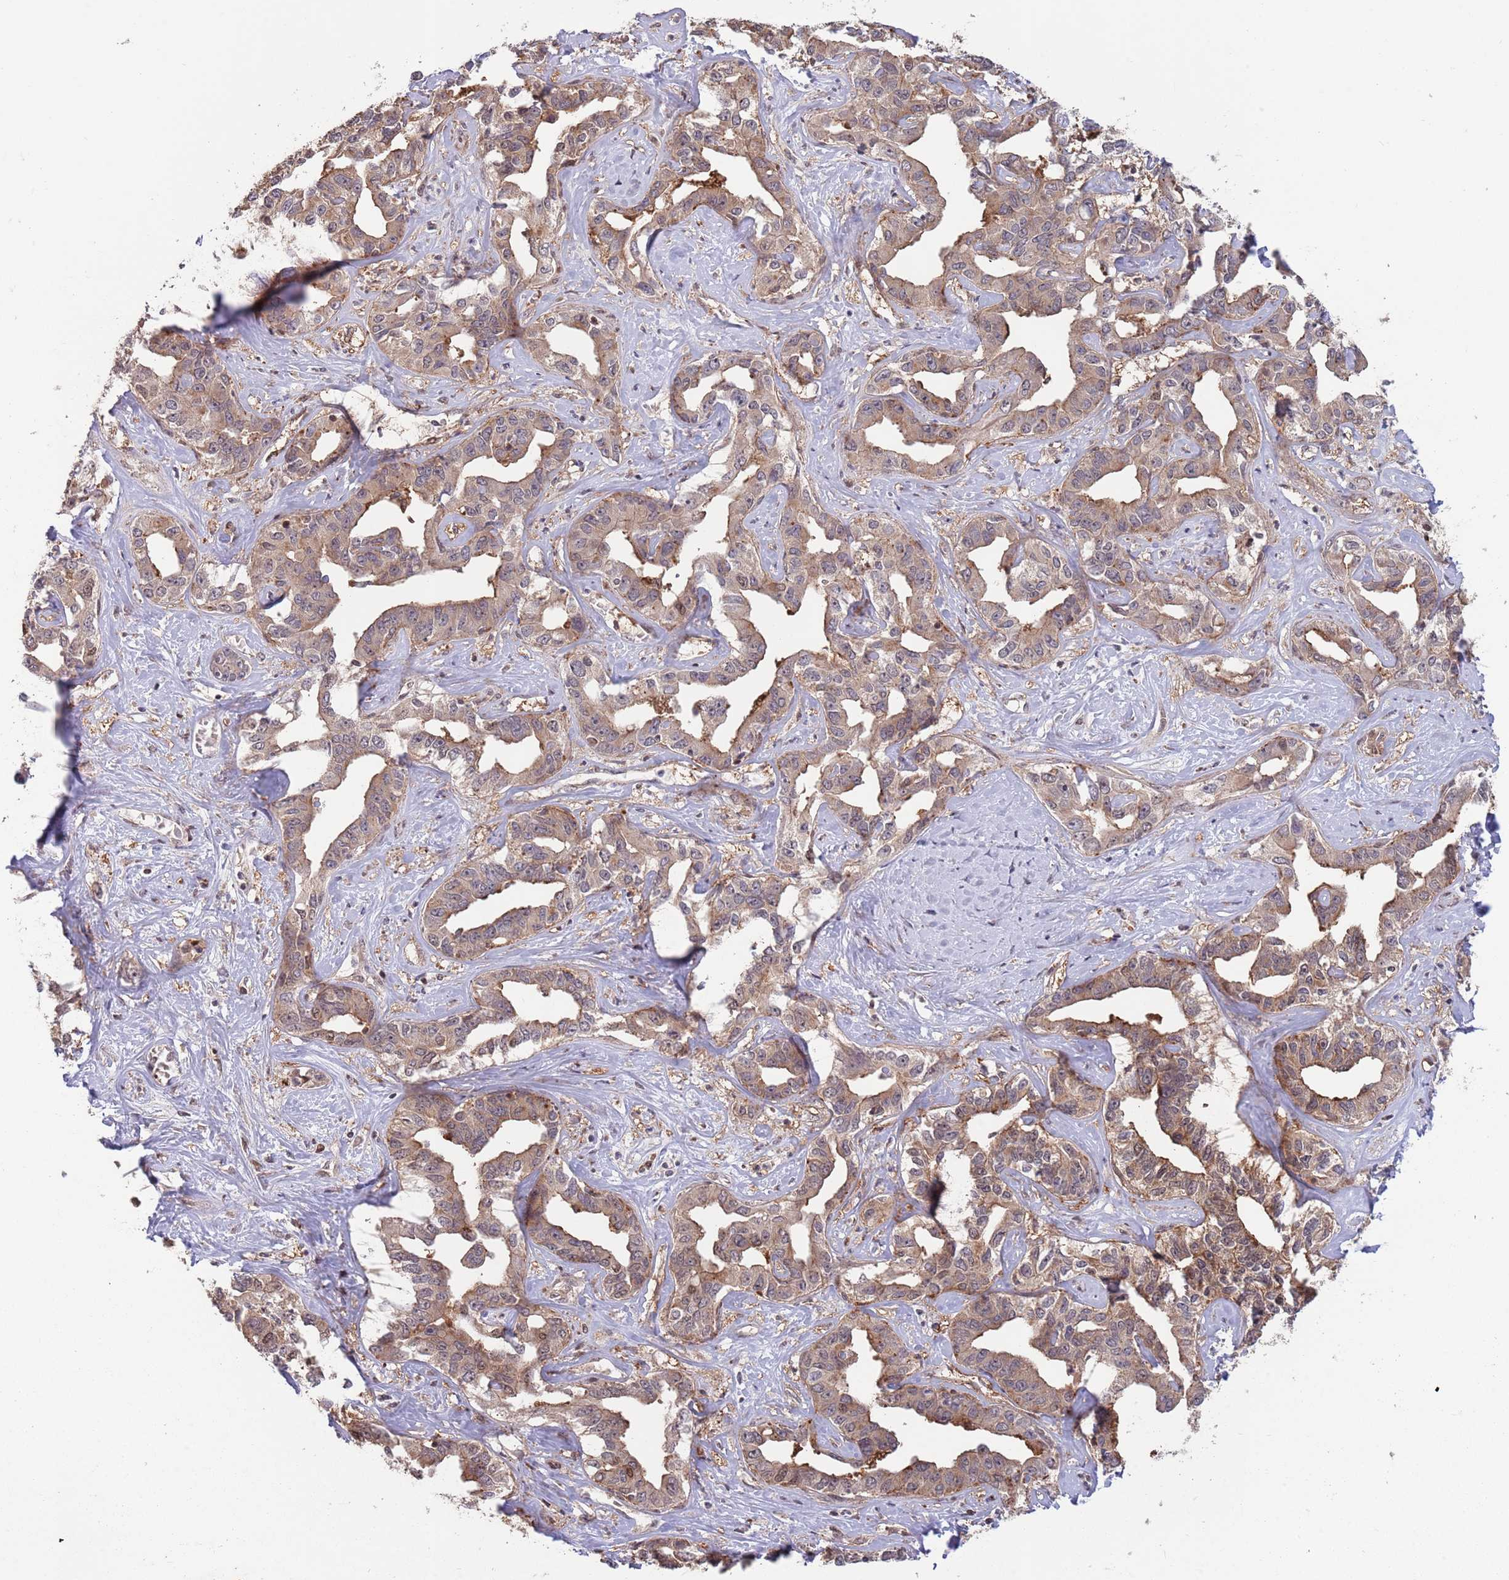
{"staining": {"intensity": "moderate", "quantity": "25%-75%", "location": "nuclear"}, "tissue": "liver cancer", "cell_type": "Tumor cells", "image_type": "cancer", "snomed": [{"axis": "morphology", "description": "Cholangiocarcinoma"}, {"axis": "topography", "description": "Liver"}], "caption": "Moderate nuclear protein positivity is identified in about 25%-75% of tumor cells in cholangiocarcinoma (liver).", "gene": "SALL1", "patient": {"sex": "male", "age": 59}}